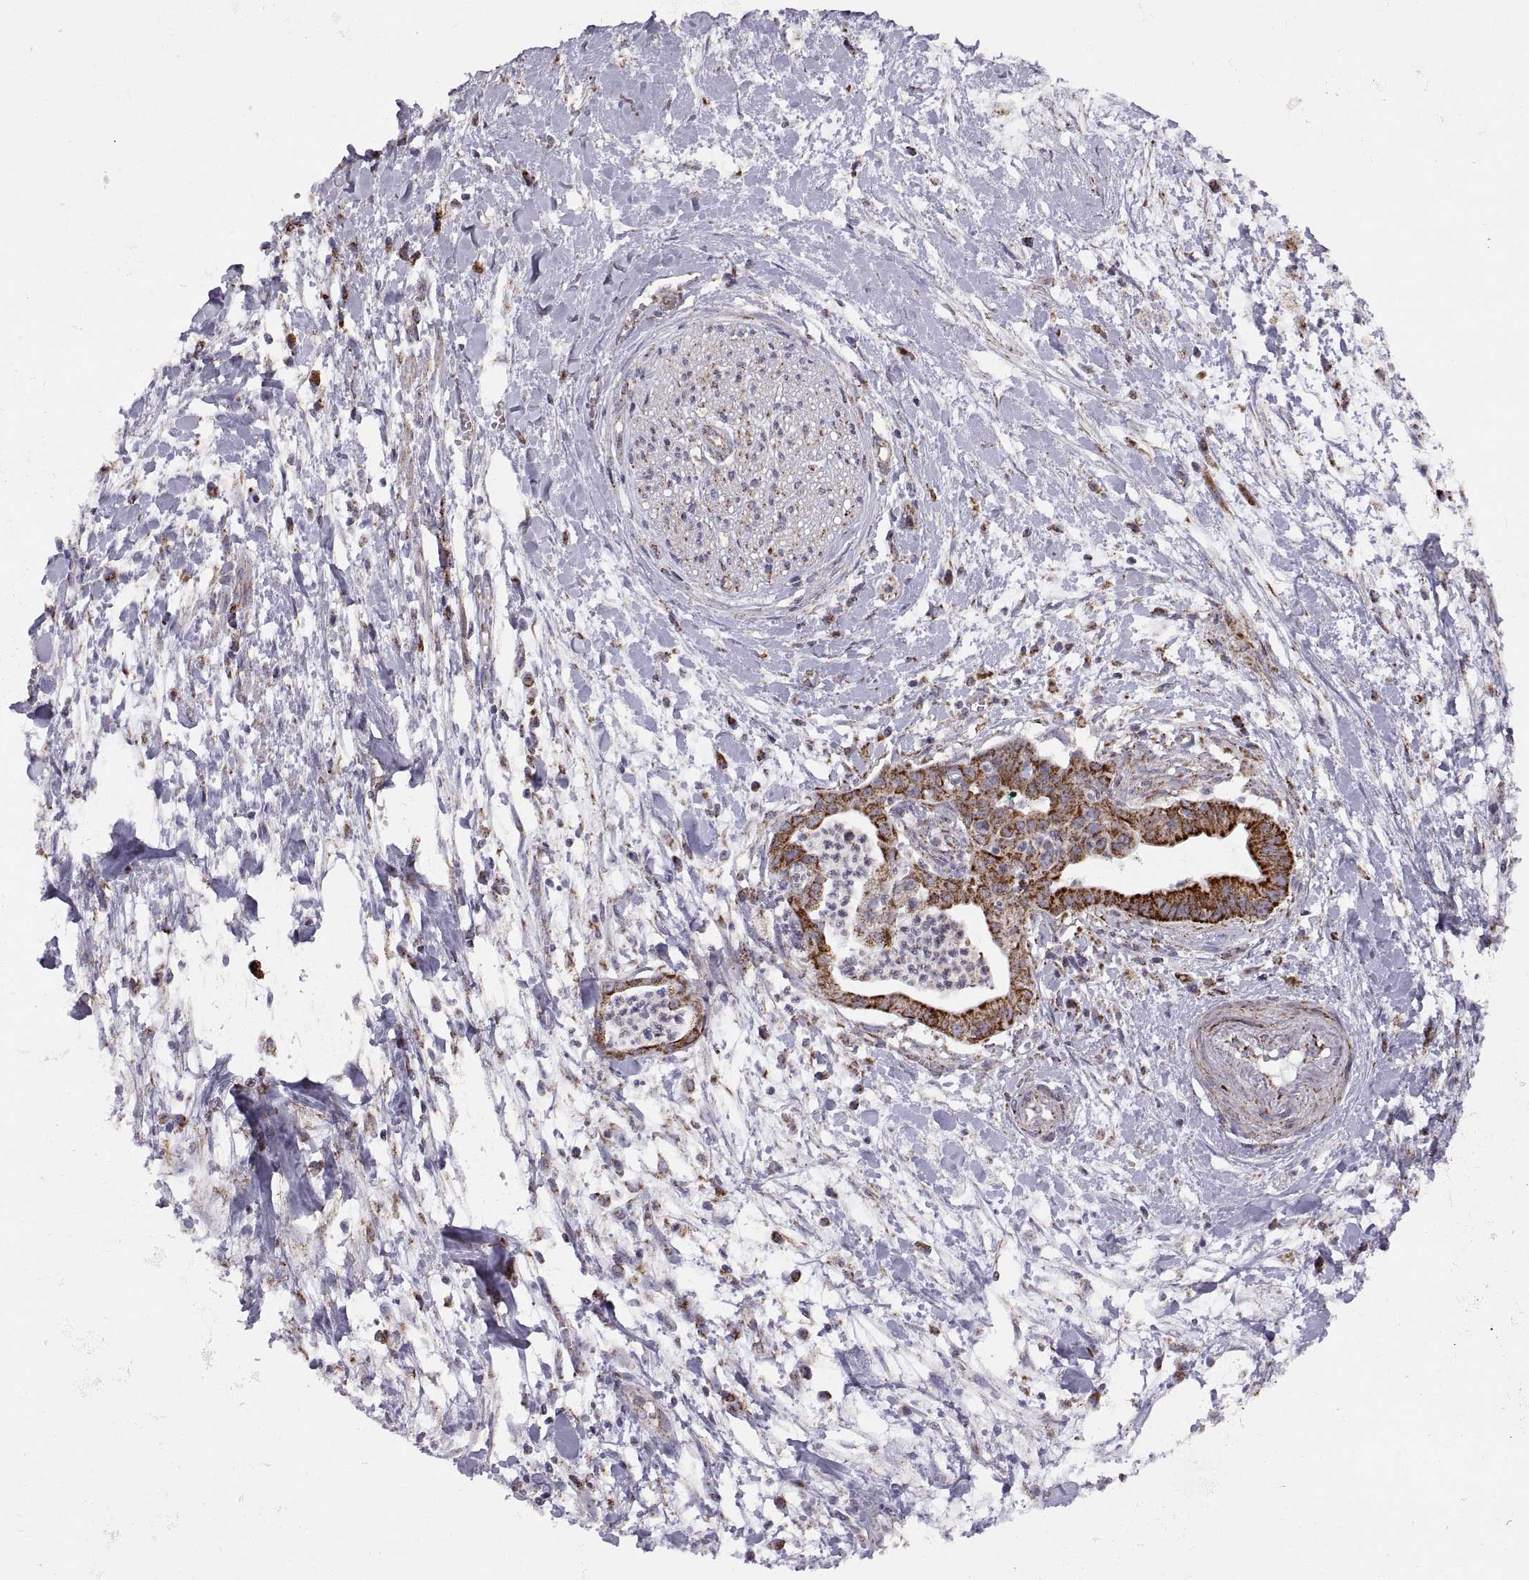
{"staining": {"intensity": "strong", "quantity": ">75%", "location": "cytoplasmic/membranous"}, "tissue": "pancreatic cancer", "cell_type": "Tumor cells", "image_type": "cancer", "snomed": [{"axis": "morphology", "description": "Normal tissue, NOS"}, {"axis": "morphology", "description": "Adenocarcinoma, NOS"}, {"axis": "topography", "description": "Lymph node"}, {"axis": "topography", "description": "Pancreas"}], "caption": "Immunohistochemistry (IHC) of human pancreatic cancer reveals high levels of strong cytoplasmic/membranous positivity in approximately >75% of tumor cells.", "gene": "ARSD", "patient": {"sex": "female", "age": 58}}